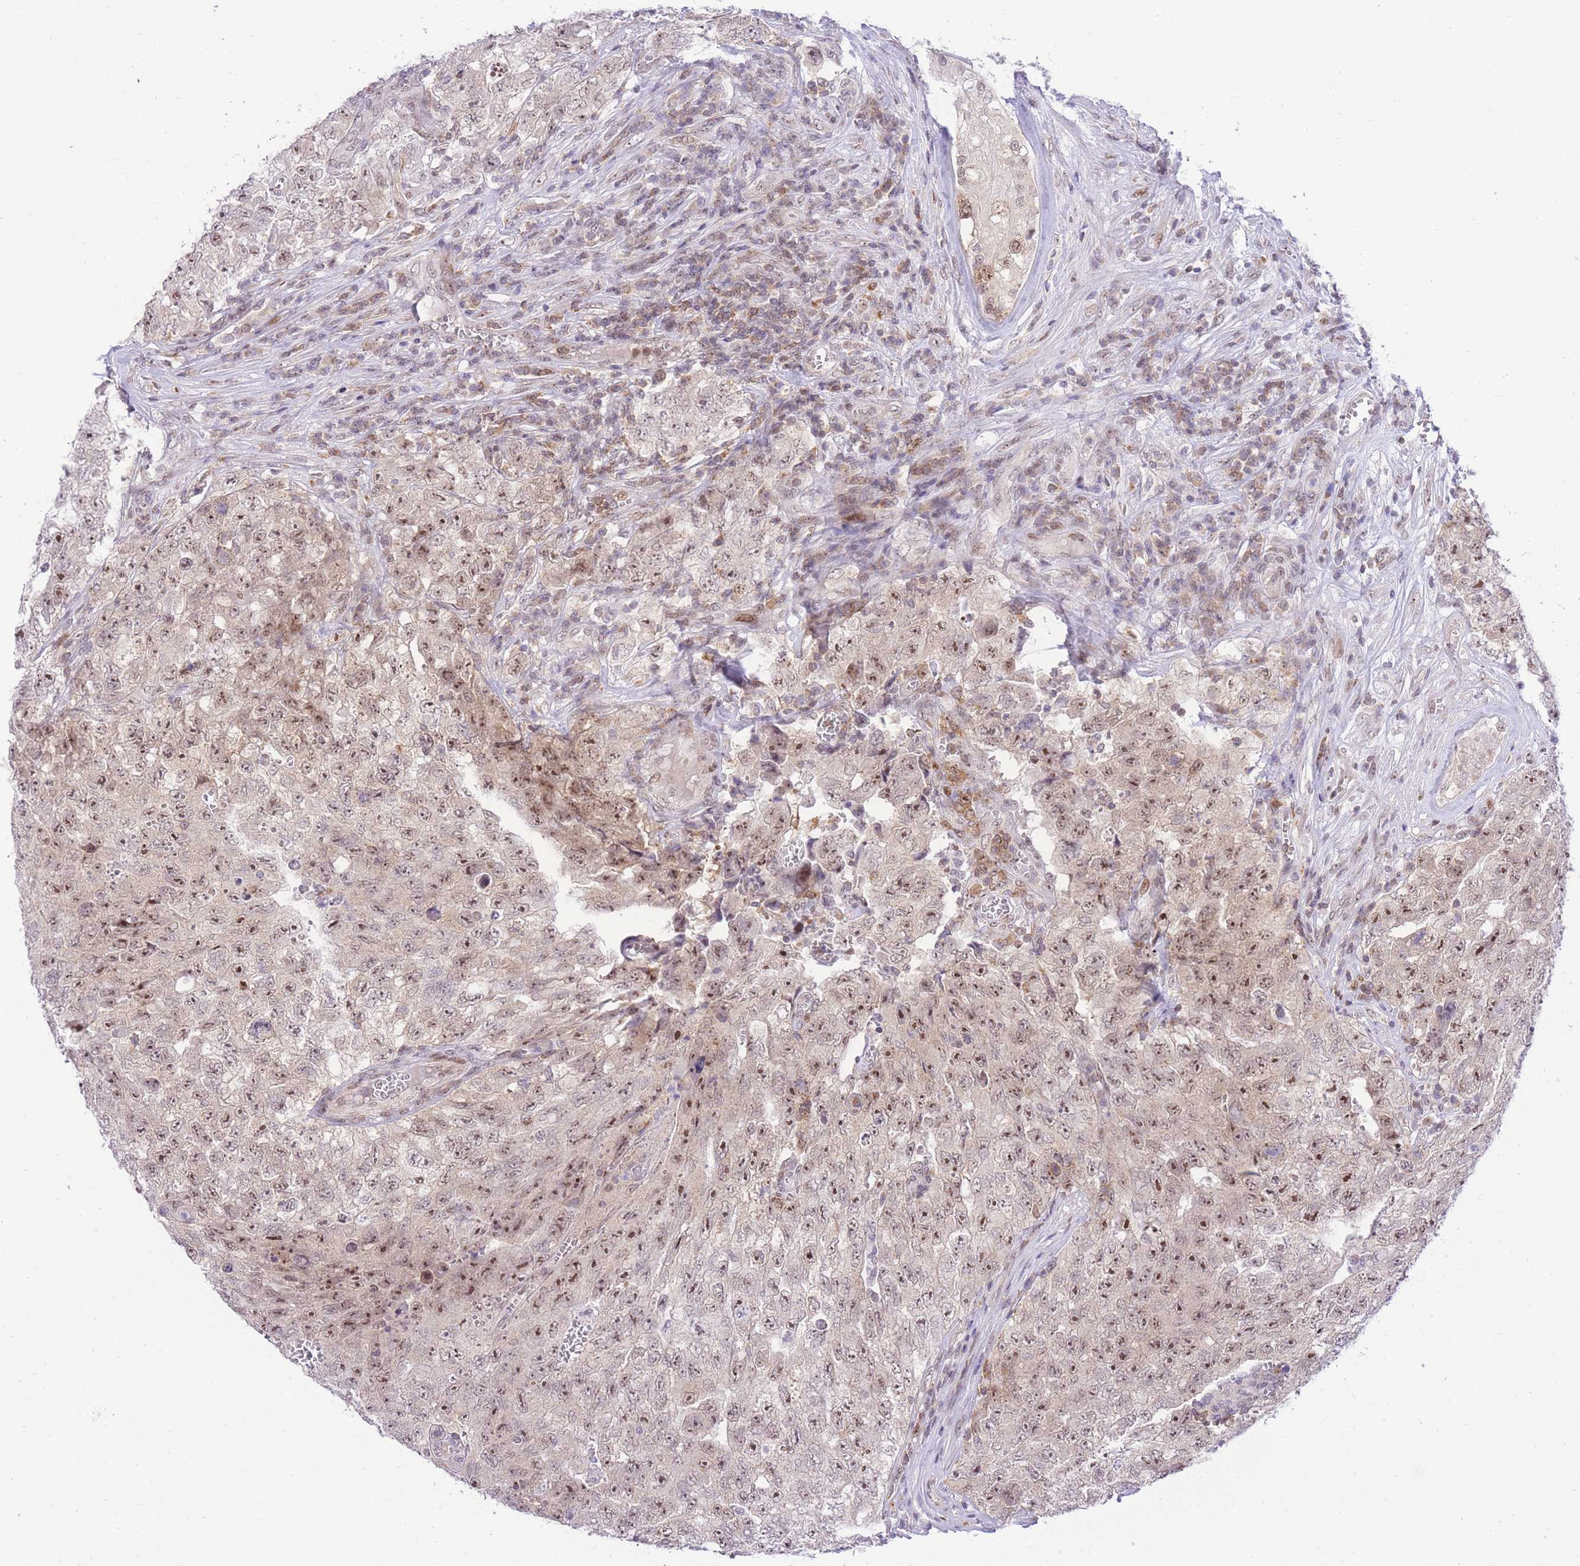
{"staining": {"intensity": "moderate", "quantity": ">75%", "location": "nuclear"}, "tissue": "testis cancer", "cell_type": "Tumor cells", "image_type": "cancer", "snomed": [{"axis": "morphology", "description": "Carcinoma, Embryonal, NOS"}, {"axis": "topography", "description": "Testis"}], "caption": "Approximately >75% of tumor cells in testis cancer (embryonal carcinoma) show moderate nuclear protein staining as visualized by brown immunohistochemical staining.", "gene": "STK39", "patient": {"sex": "male", "age": 17}}